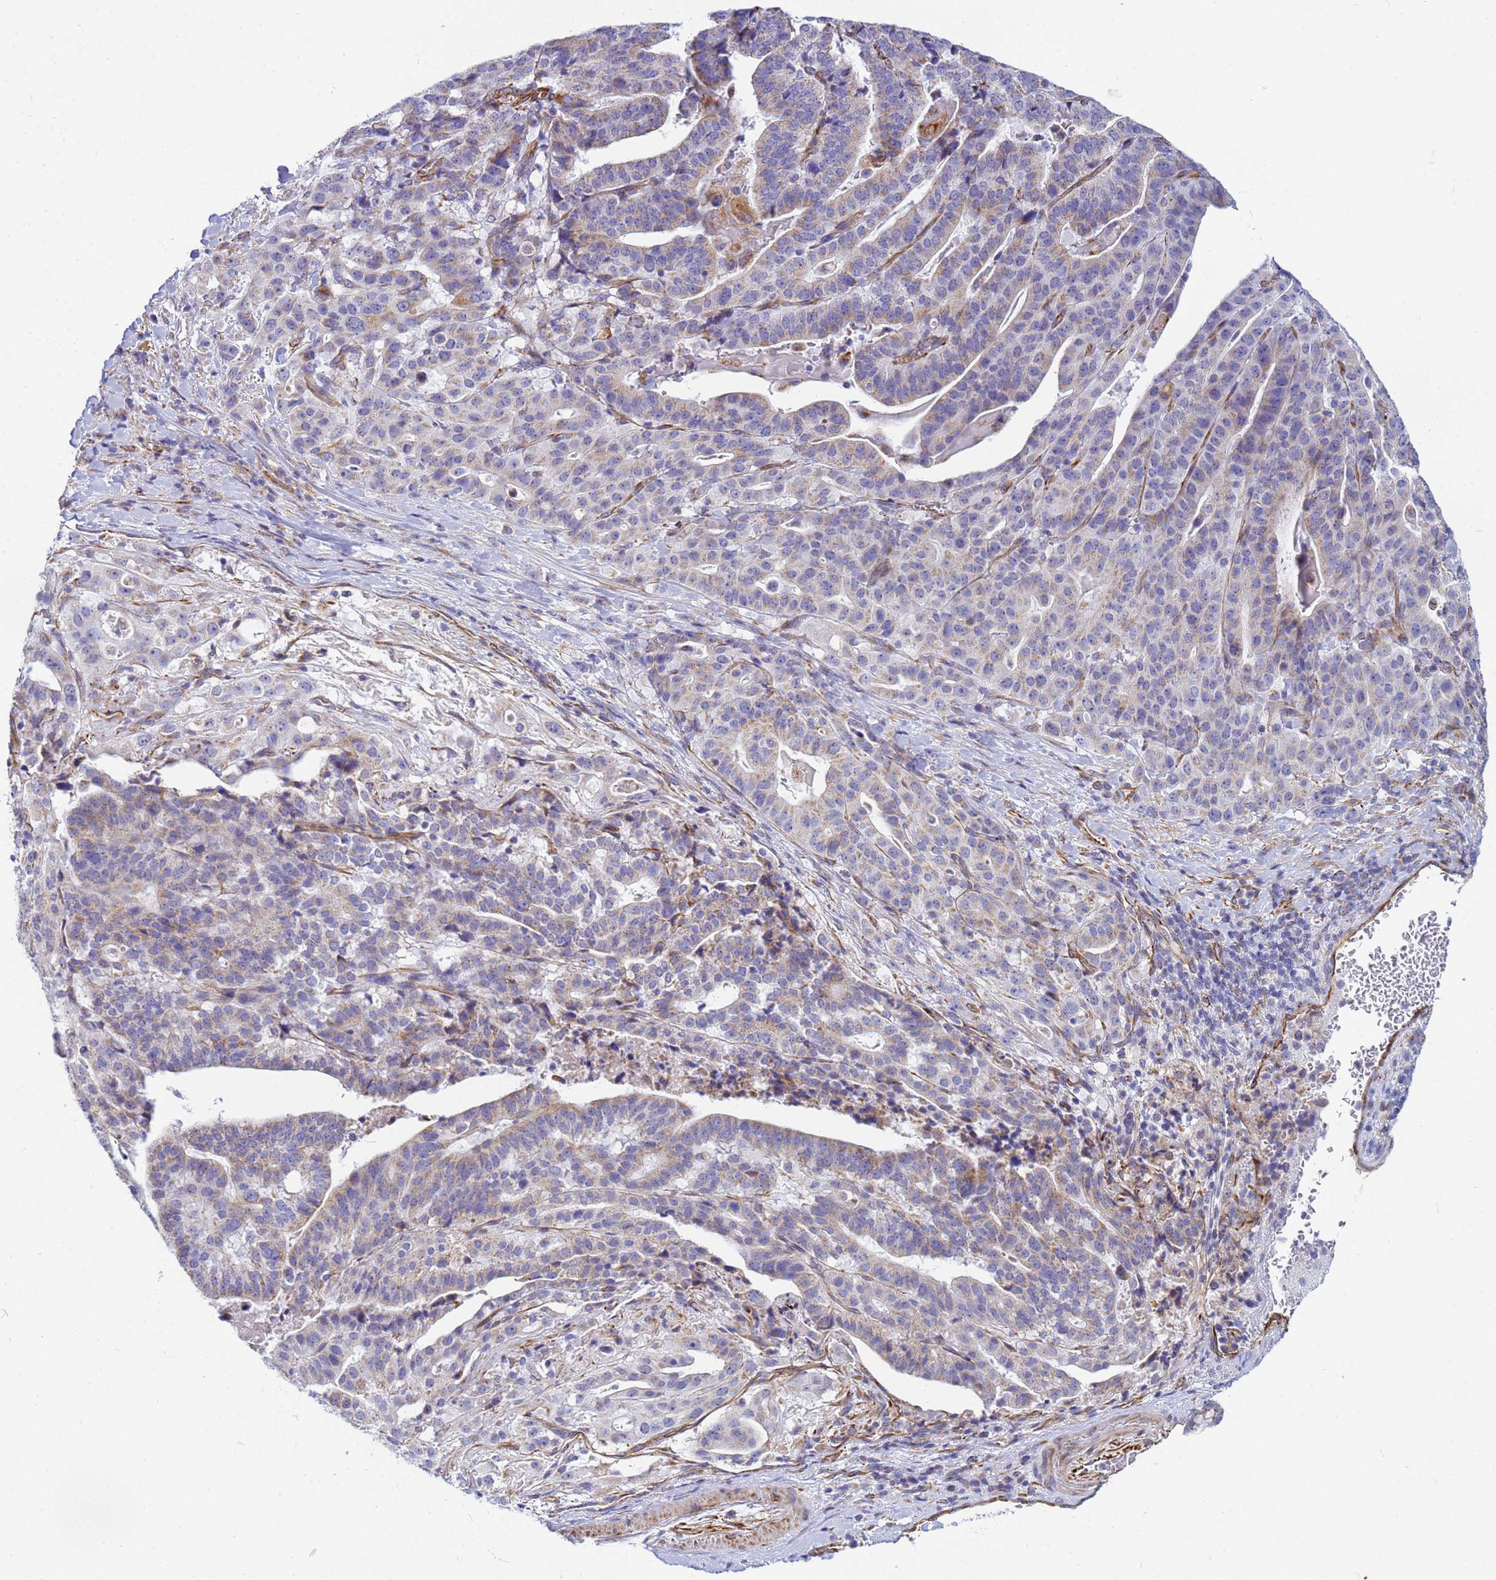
{"staining": {"intensity": "moderate", "quantity": "25%-75%", "location": "cytoplasmic/membranous"}, "tissue": "stomach cancer", "cell_type": "Tumor cells", "image_type": "cancer", "snomed": [{"axis": "morphology", "description": "Adenocarcinoma, NOS"}, {"axis": "topography", "description": "Stomach"}], "caption": "This is an image of immunohistochemistry (IHC) staining of stomach cancer, which shows moderate positivity in the cytoplasmic/membranous of tumor cells.", "gene": "UBXN2B", "patient": {"sex": "male", "age": 48}}